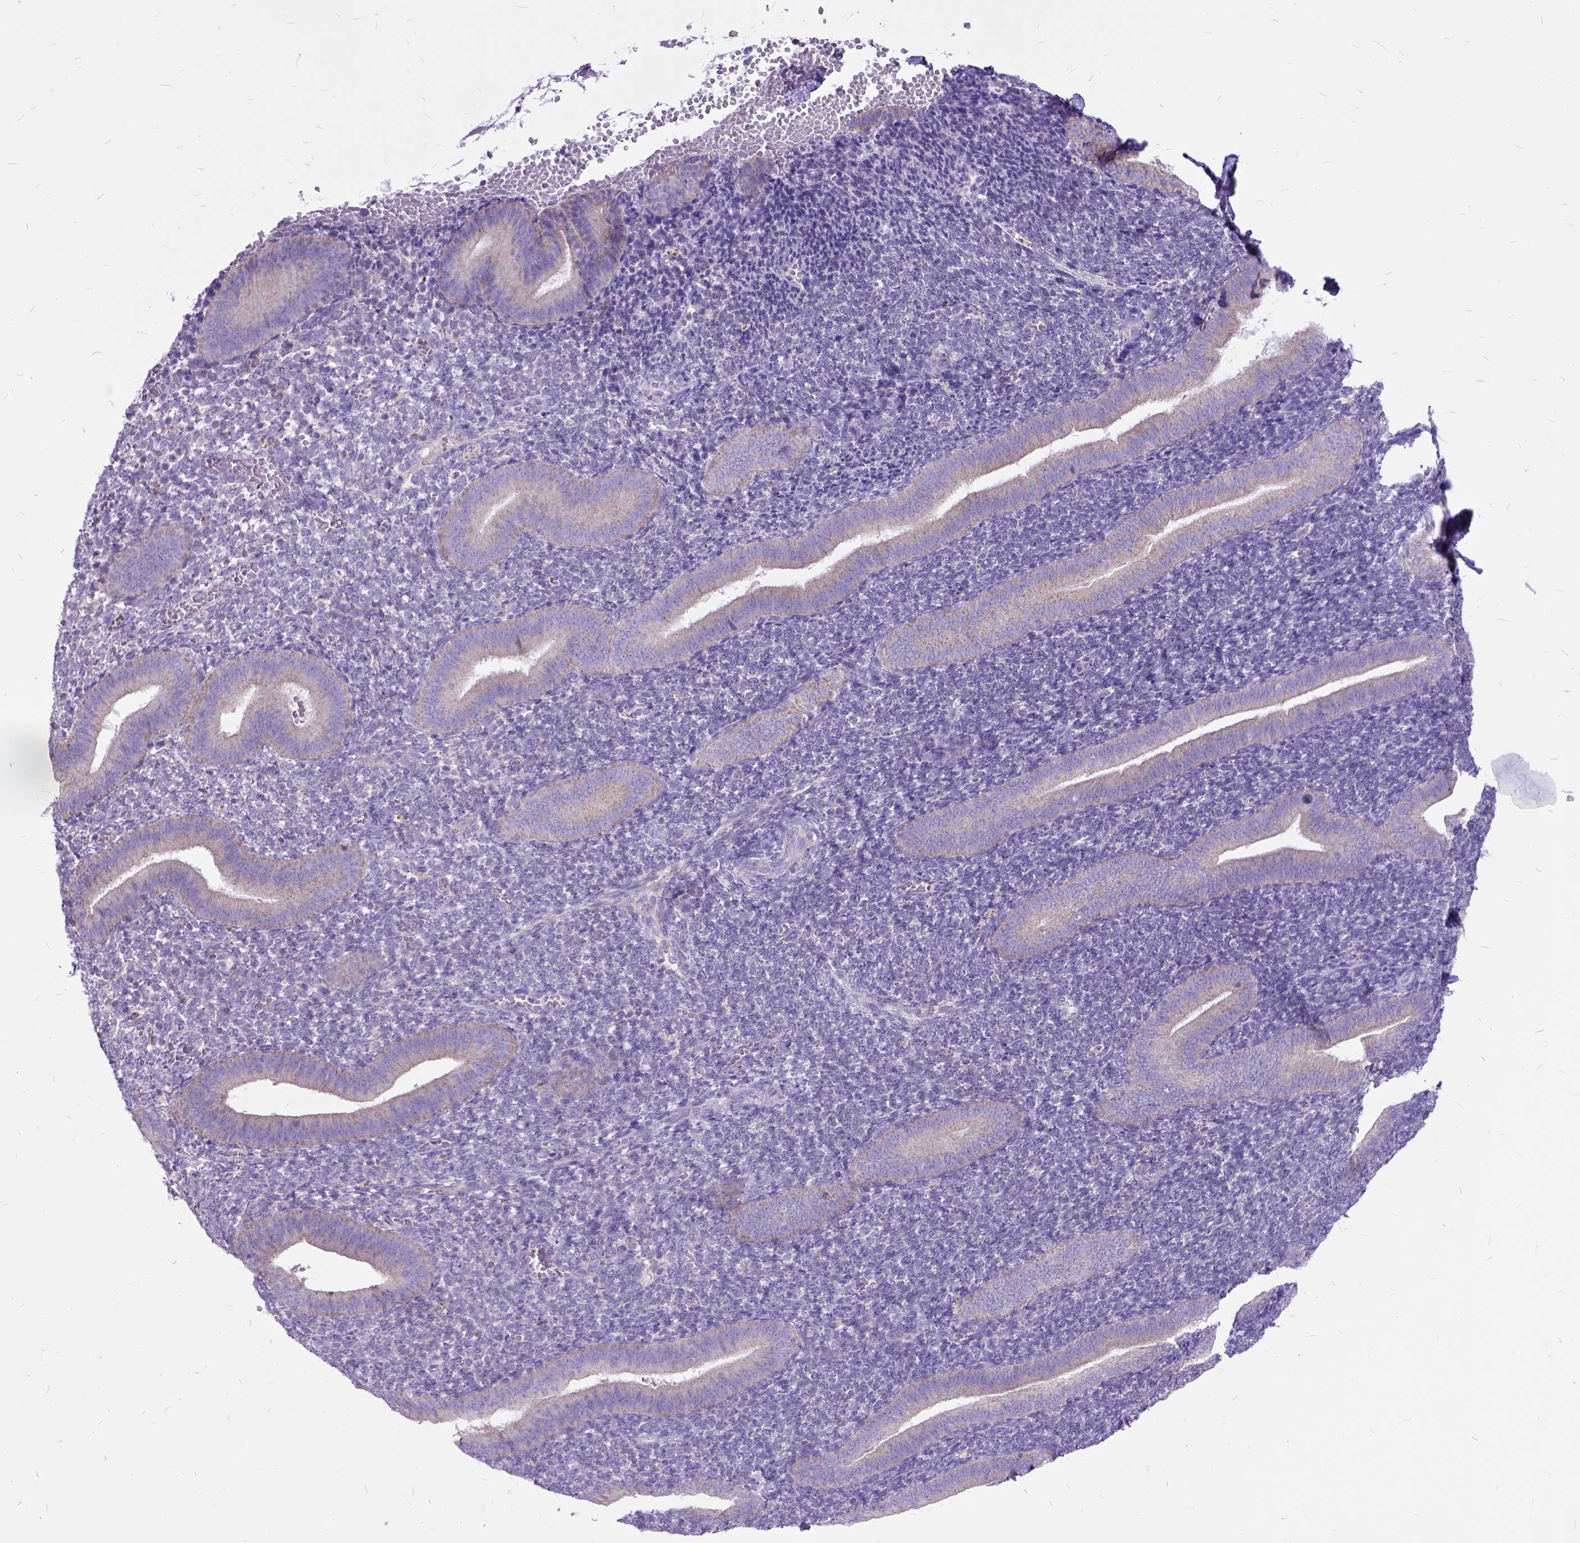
{"staining": {"intensity": "negative", "quantity": "none", "location": "none"}, "tissue": "endometrium", "cell_type": "Cells in endometrial stroma", "image_type": "normal", "snomed": [{"axis": "morphology", "description": "Normal tissue, NOS"}, {"axis": "topography", "description": "Endometrium"}], "caption": "Endometrium stained for a protein using IHC demonstrates no staining cells in endometrial stroma.", "gene": "CTAG2", "patient": {"sex": "female", "age": 25}}